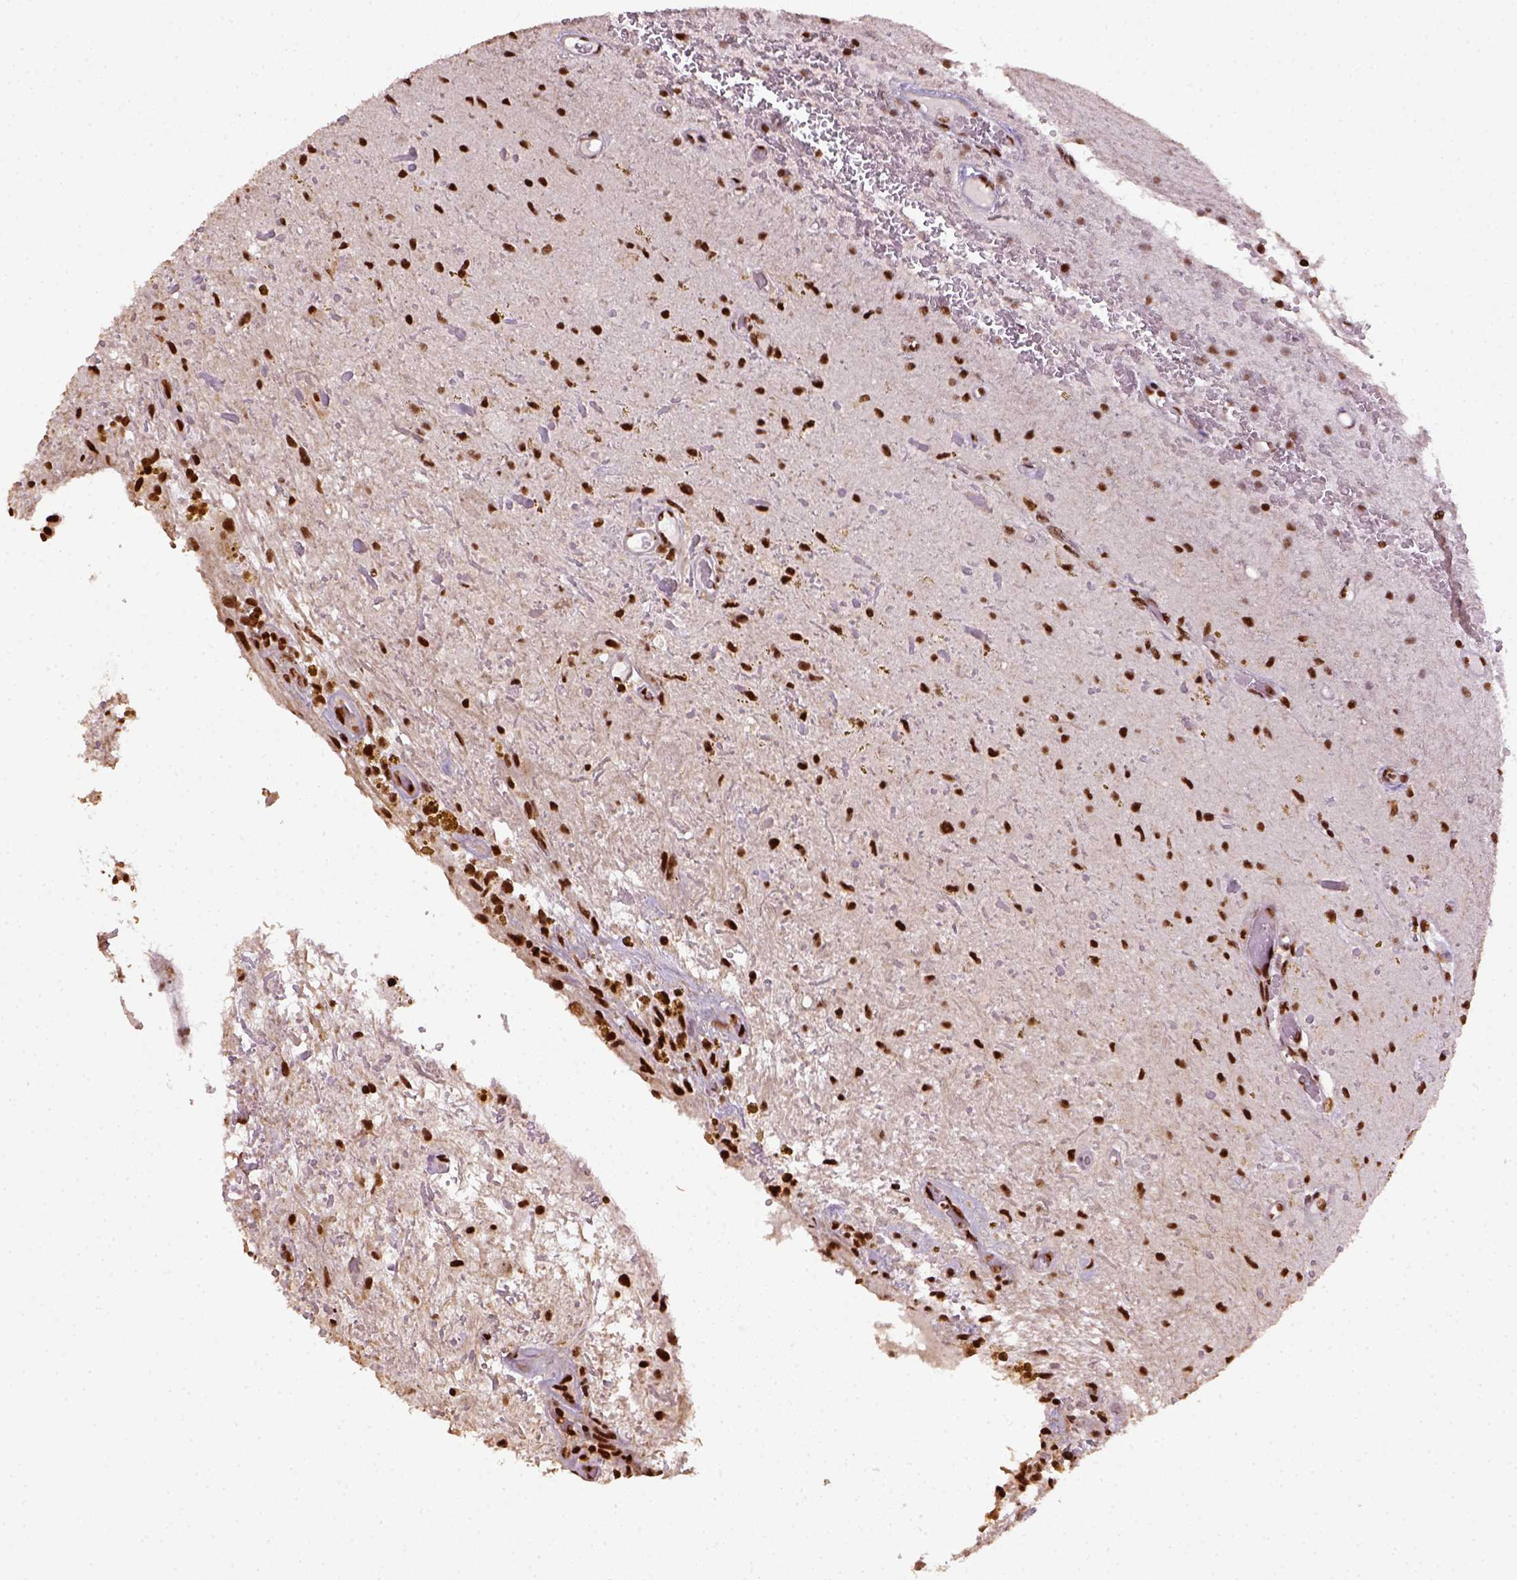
{"staining": {"intensity": "strong", "quantity": ">75%", "location": "nuclear"}, "tissue": "glioma", "cell_type": "Tumor cells", "image_type": "cancer", "snomed": [{"axis": "morphology", "description": "Glioma, malignant, Low grade"}, {"axis": "topography", "description": "Cerebellum"}], "caption": "Tumor cells demonstrate high levels of strong nuclear staining in approximately >75% of cells in human malignant glioma (low-grade).", "gene": "CCAR1", "patient": {"sex": "female", "age": 14}}